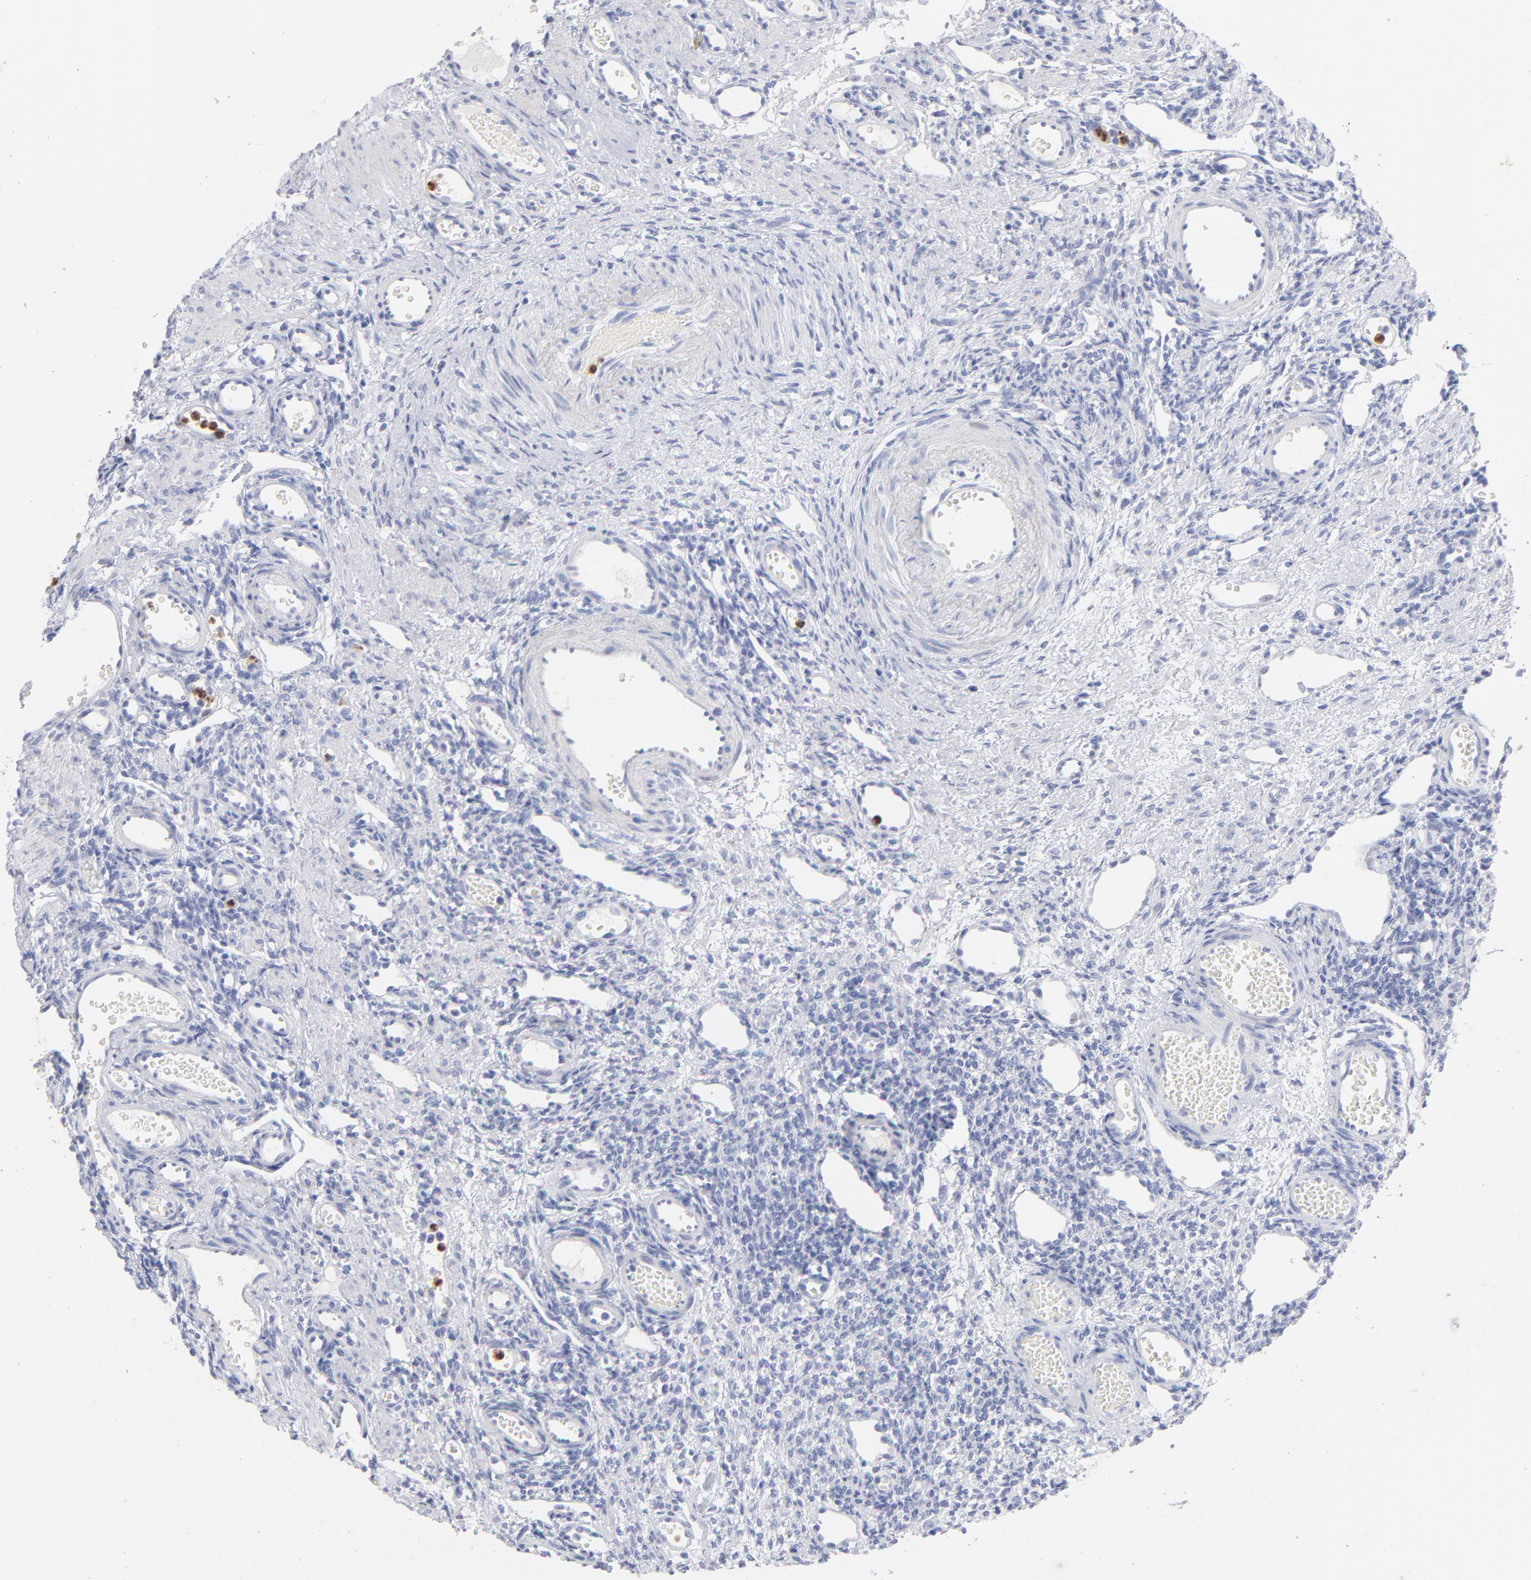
{"staining": {"intensity": "negative", "quantity": "none", "location": "none"}, "tissue": "ovary", "cell_type": "Follicle cells", "image_type": "normal", "snomed": [{"axis": "morphology", "description": "Normal tissue, NOS"}, {"axis": "topography", "description": "Ovary"}], "caption": "A high-resolution image shows immunohistochemistry staining of unremarkable ovary, which demonstrates no significant expression in follicle cells. (DAB immunohistochemistry (IHC) visualized using brightfield microscopy, high magnification).", "gene": "ARG1", "patient": {"sex": "female", "age": 33}}